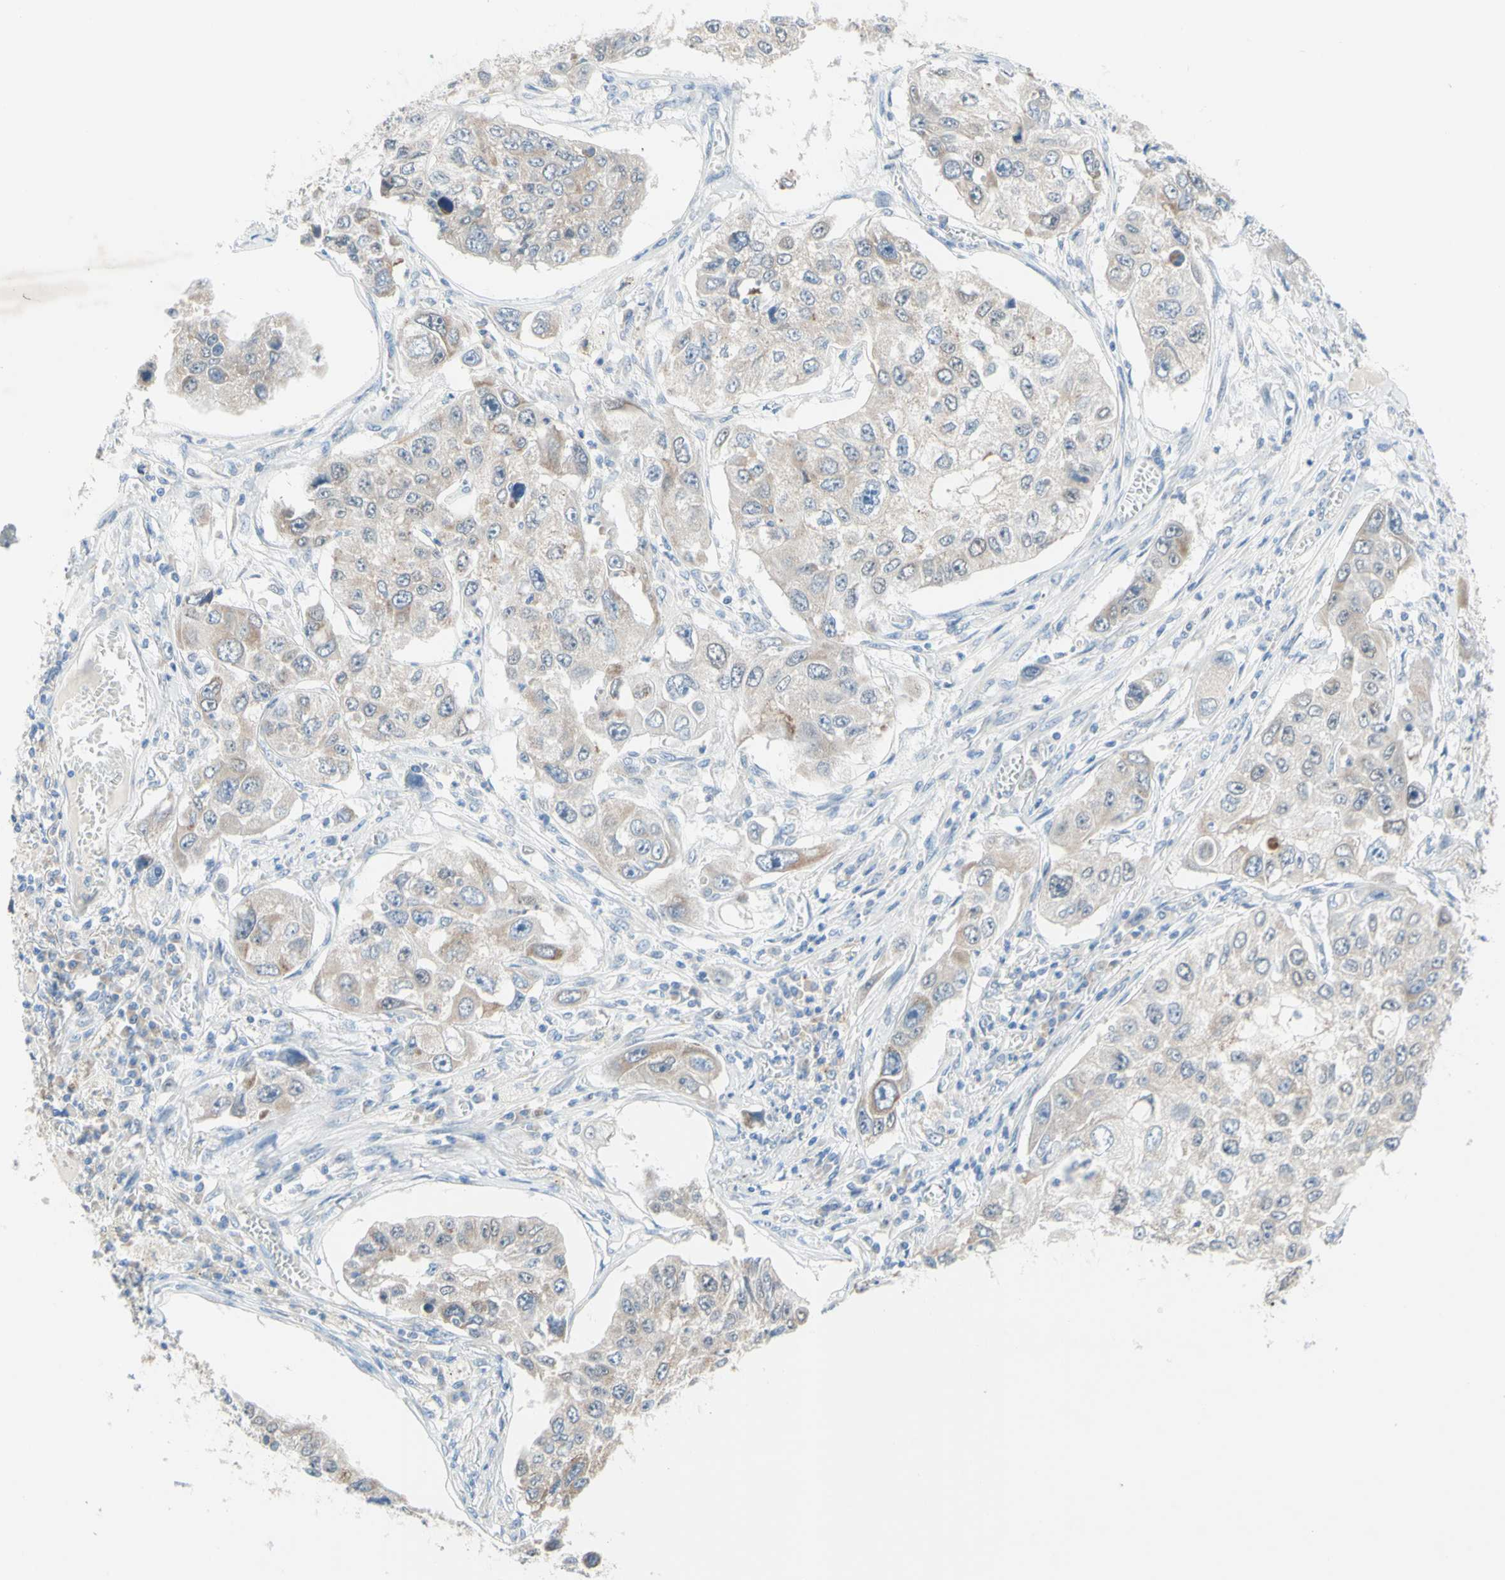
{"staining": {"intensity": "weak", "quantity": ">75%", "location": "cytoplasmic/membranous"}, "tissue": "lung cancer", "cell_type": "Tumor cells", "image_type": "cancer", "snomed": [{"axis": "morphology", "description": "Squamous cell carcinoma, NOS"}, {"axis": "topography", "description": "Lung"}], "caption": "About >75% of tumor cells in human lung cancer display weak cytoplasmic/membranous protein staining as visualized by brown immunohistochemical staining.", "gene": "MFF", "patient": {"sex": "male", "age": 71}}